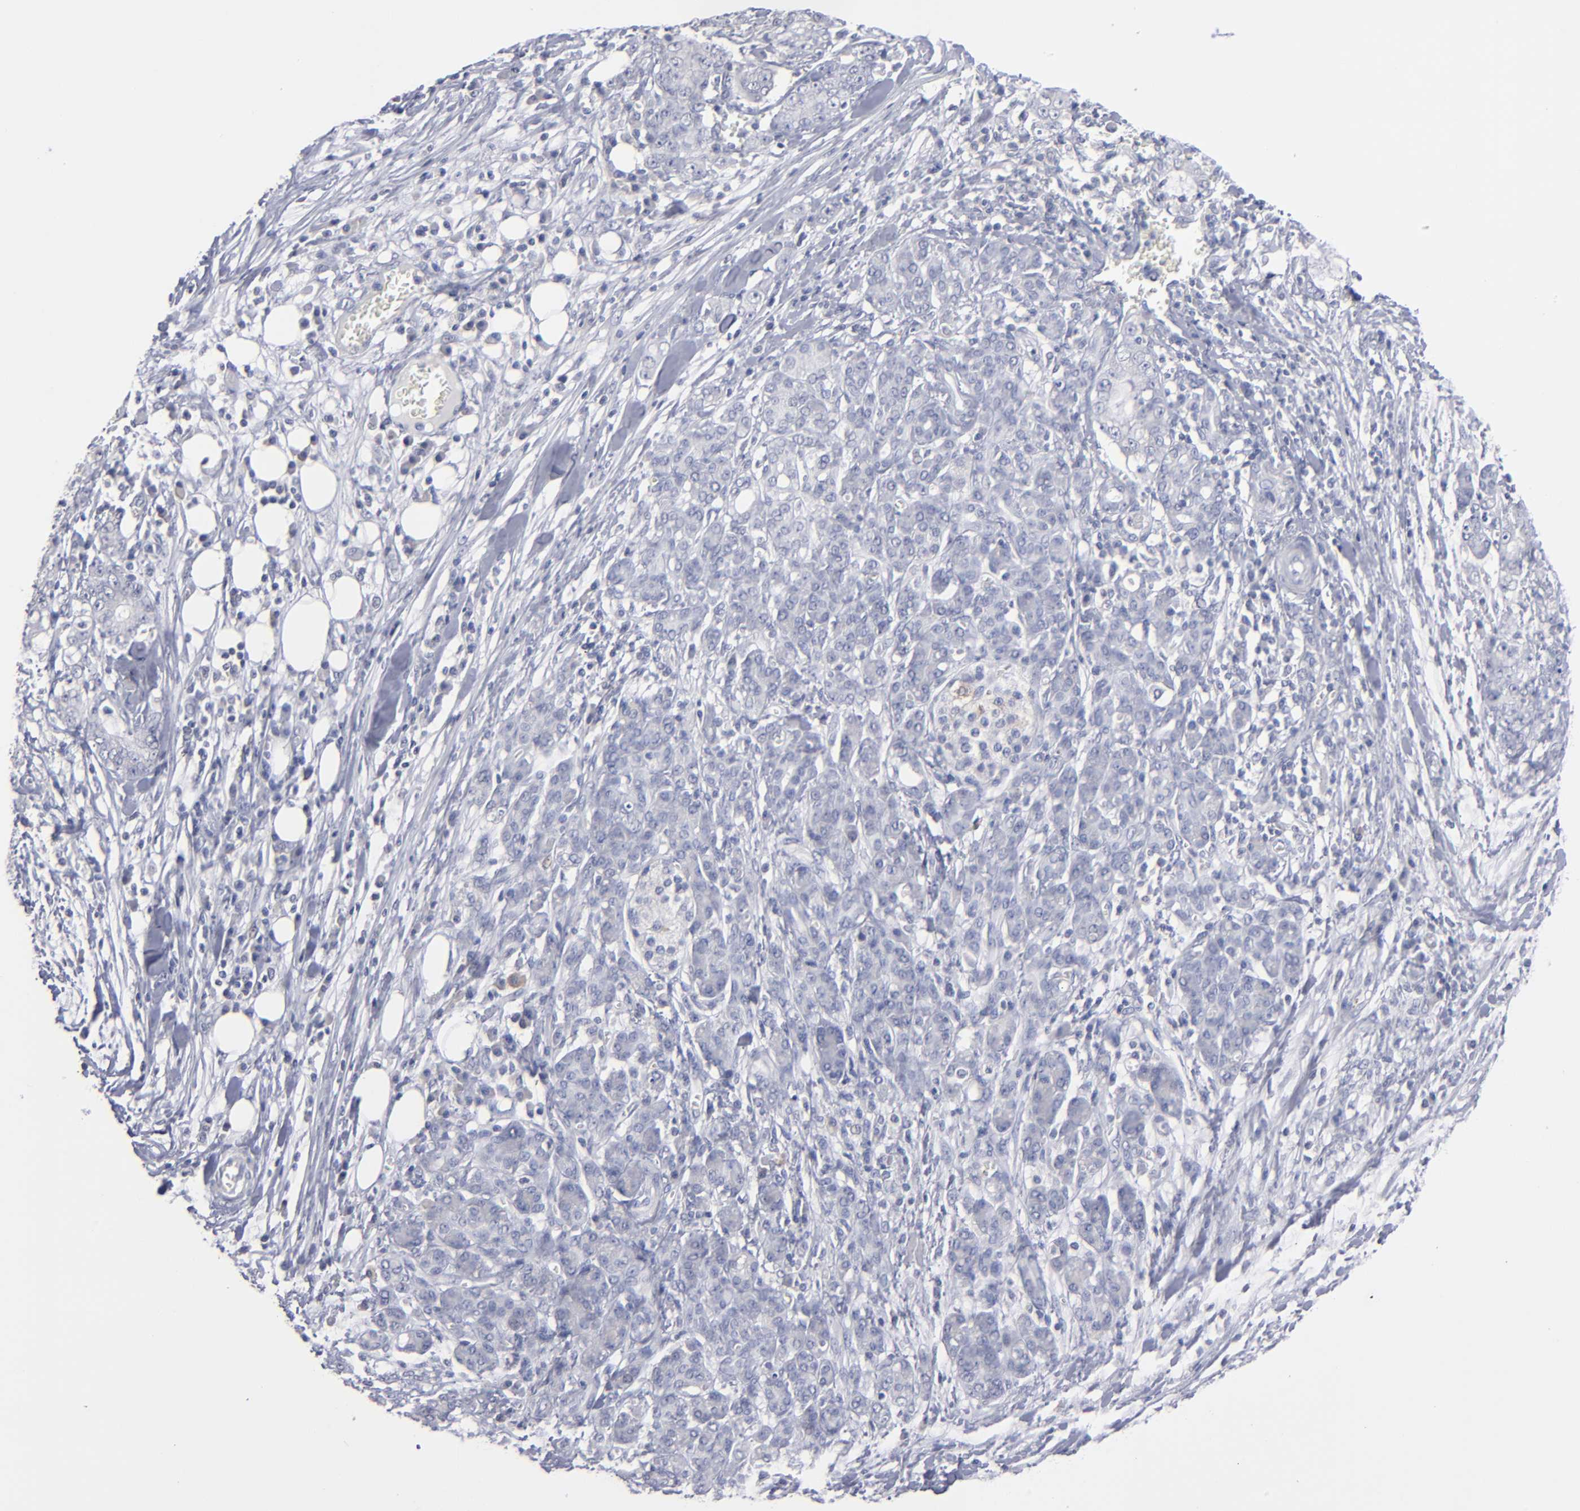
{"staining": {"intensity": "negative", "quantity": "none", "location": "none"}, "tissue": "pancreatic cancer", "cell_type": "Tumor cells", "image_type": "cancer", "snomed": [{"axis": "morphology", "description": "Adenocarcinoma, NOS"}, {"axis": "topography", "description": "Pancreas"}], "caption": "Protein analysis of pancreatic adenocarcinoma displays no significant staining in tumor cells.", "gene": "RPH3A", "patient": {"sex": "female", "age": 73}}